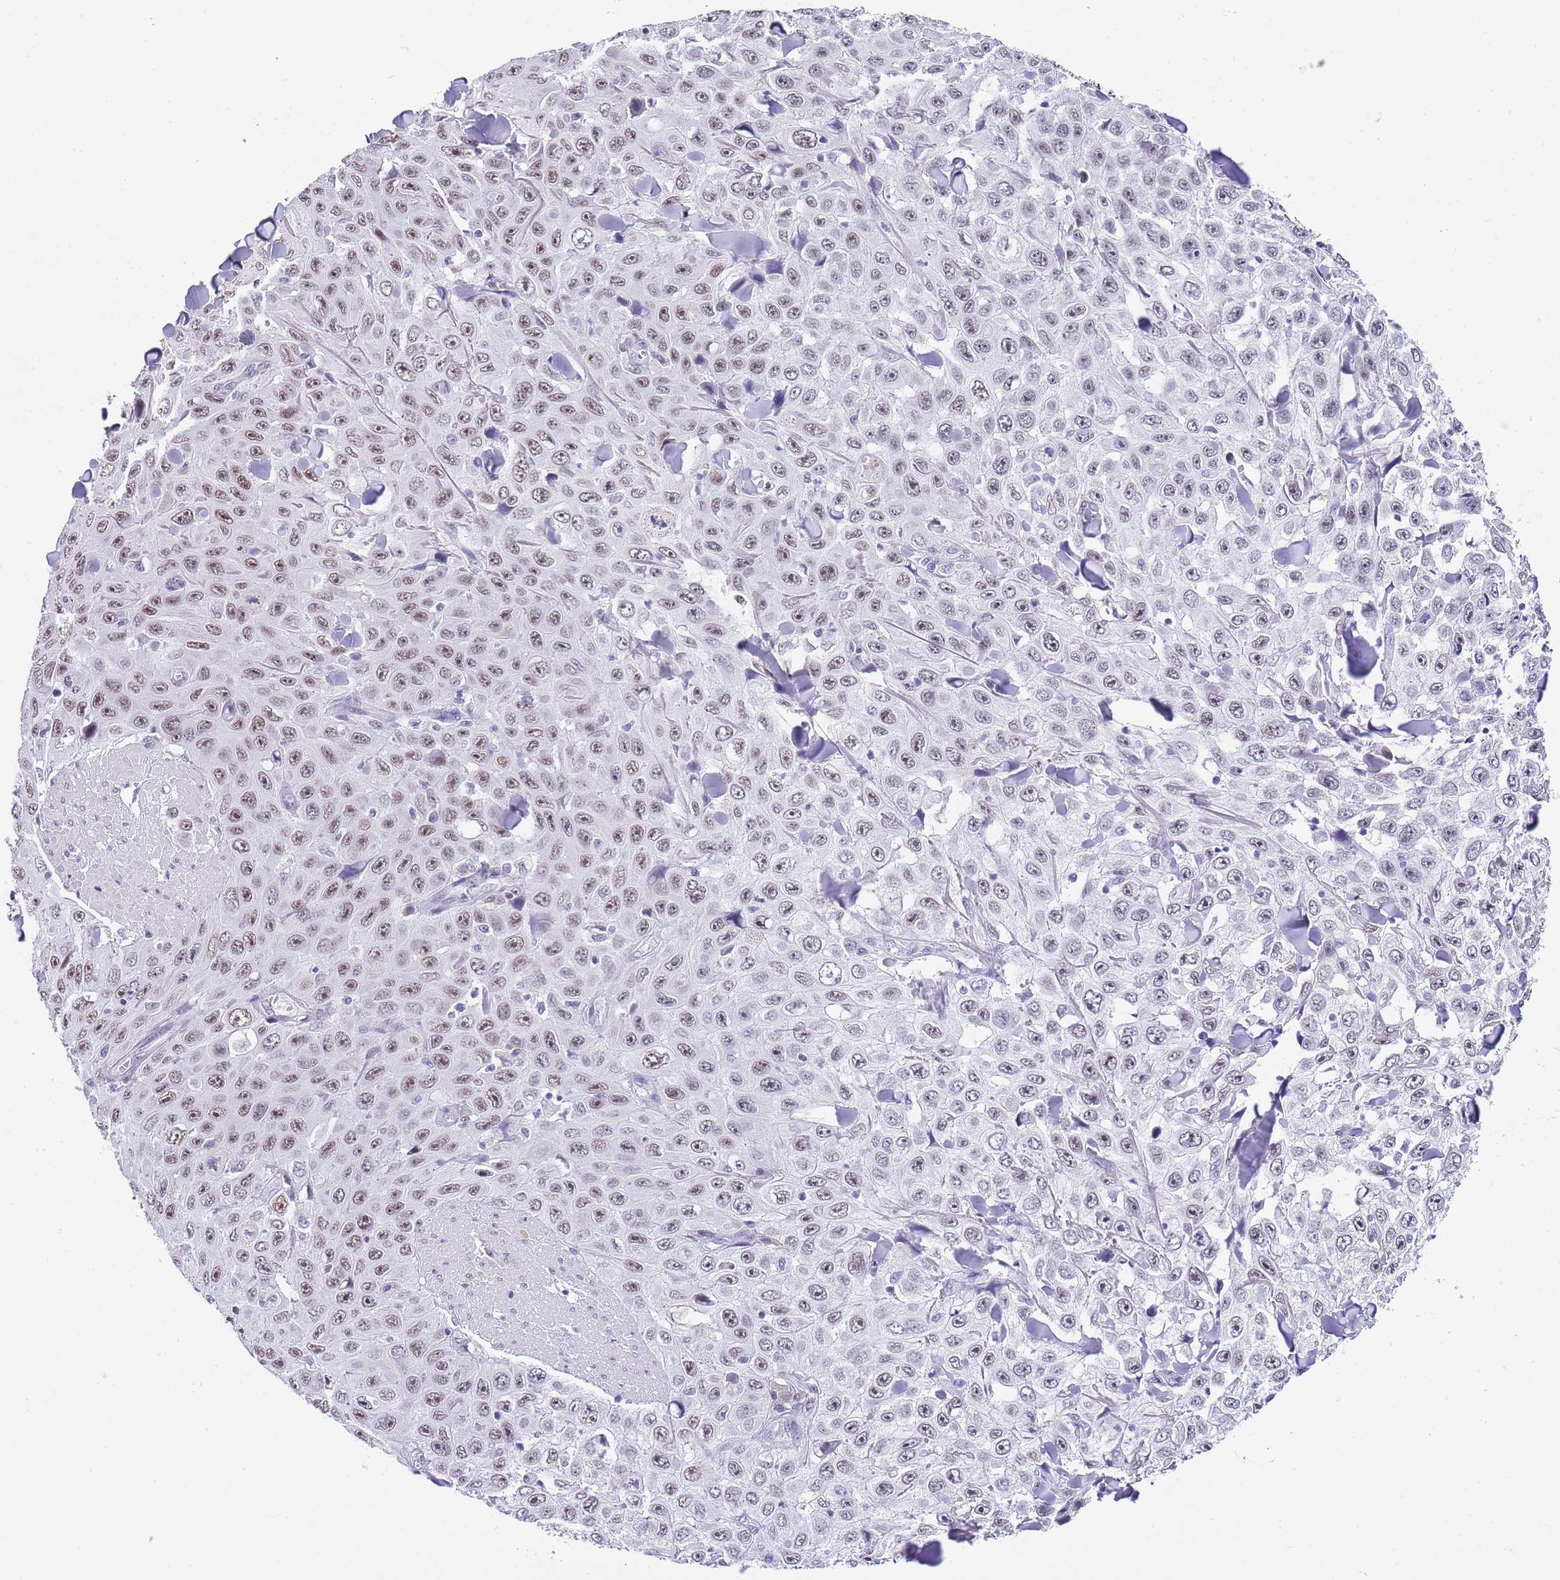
{"staining": {"intensity": "moderate", "quantity": ">75%", "location": "nuclear"}, "tissue": "skin cancer", "cell_type": "Tumor cells", "image_type": "cancer", "snomed": [{"axis": "morphology", "description": "Squamous cell carcinoma, NOS"}, {"axis": "topography", "description": "Skin"}], "caption": "Immunohistochemical staining of human skin squamous cell carcinoma shows moderate nuclear protein positivity in about >75% of tumor cells. (DAB = brown stain, brightfield microscopy at high magnification).", "gene": "NOP56", "patient": {"sex": "male", "age": 82}}